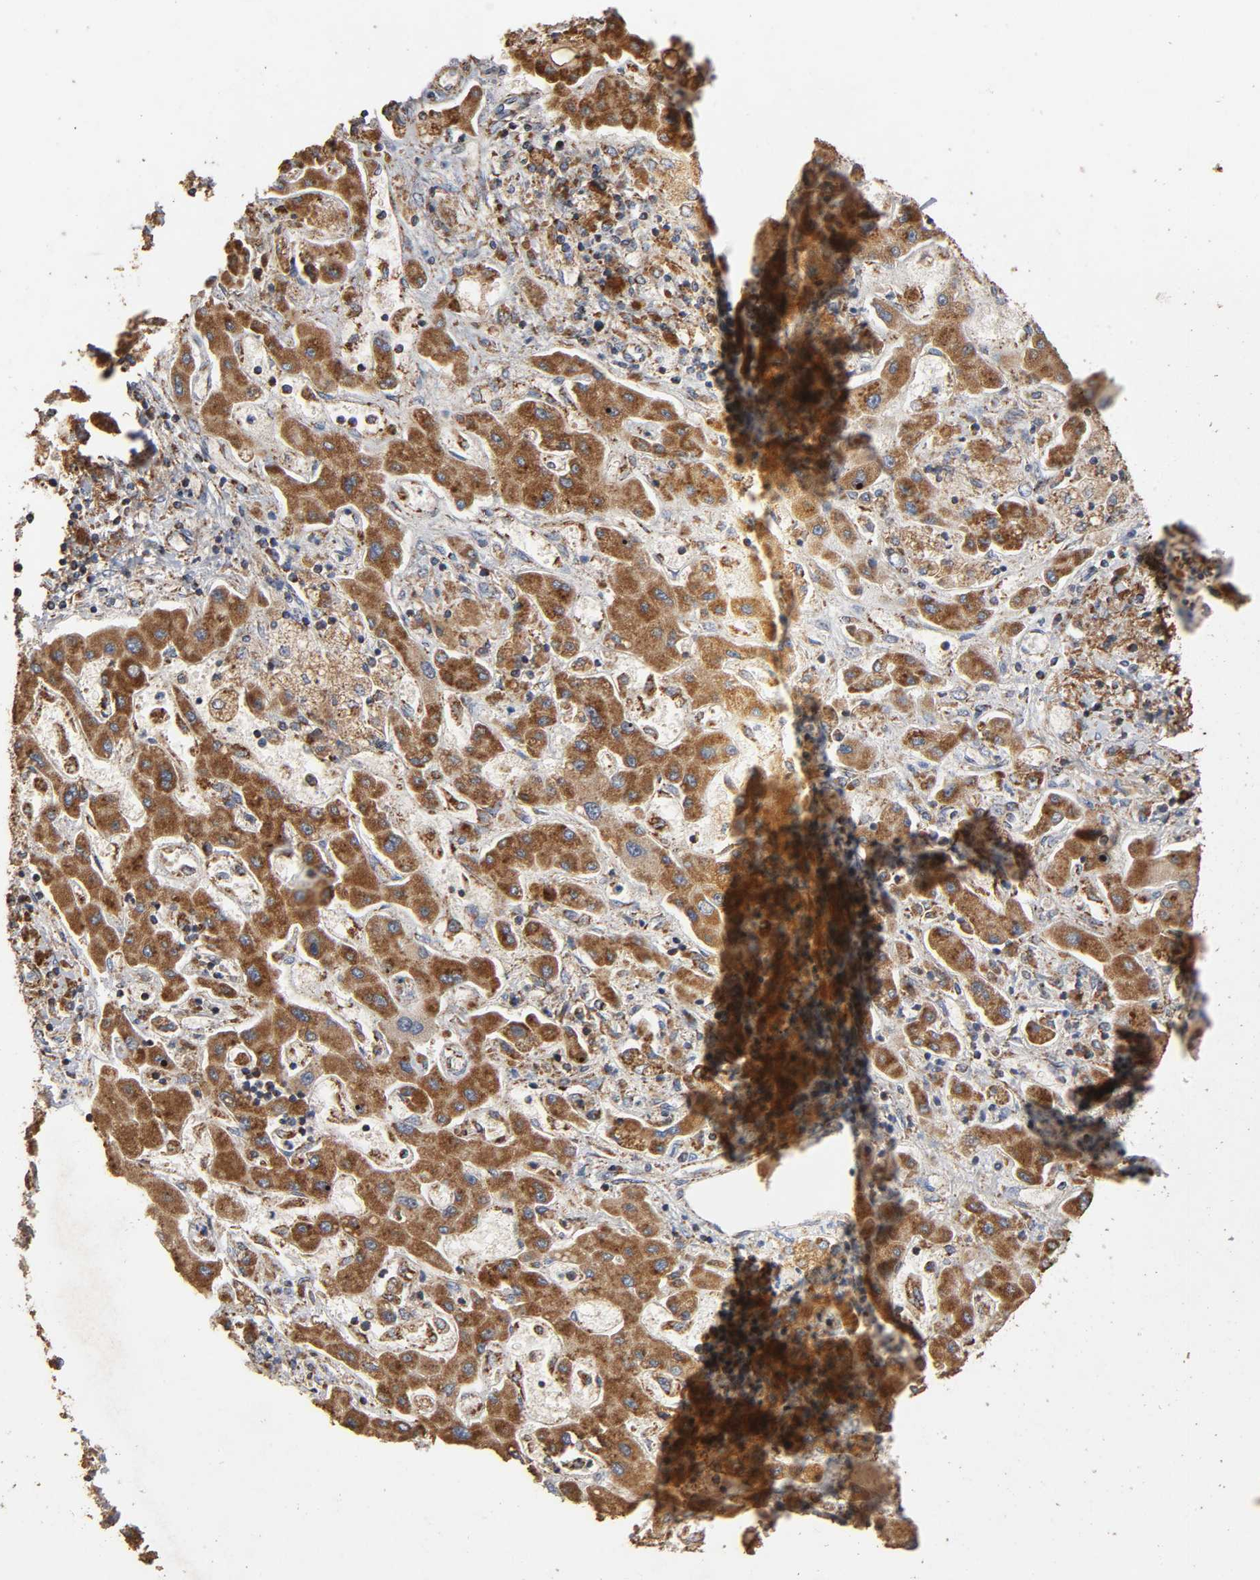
{"staining": {"intensity": "strong", "quantity": ">75%", "location": "cytoplasmic/membranous"}, "tissue": "liver cancer", "cell_type": "Tumor cells", "image_type": "cancer", "snomed": [{"axis": "morphology", "description": "Cholangiocarcinoma"}, {"axis": "topography", "description": "Liver"}], "caption": "Protein staining displays strong cytoplasmic/membranous positivity in approximately >75% of tumor cells in liver cancer (cholangiocarcinoma). The protein of interest is stained brown, and the nuclei are stained in blue (DAB IHC with brightfield microscopy, high magnification).", "gene": "NDUFS3", "patient": {"sex": "male", "age": 50}}